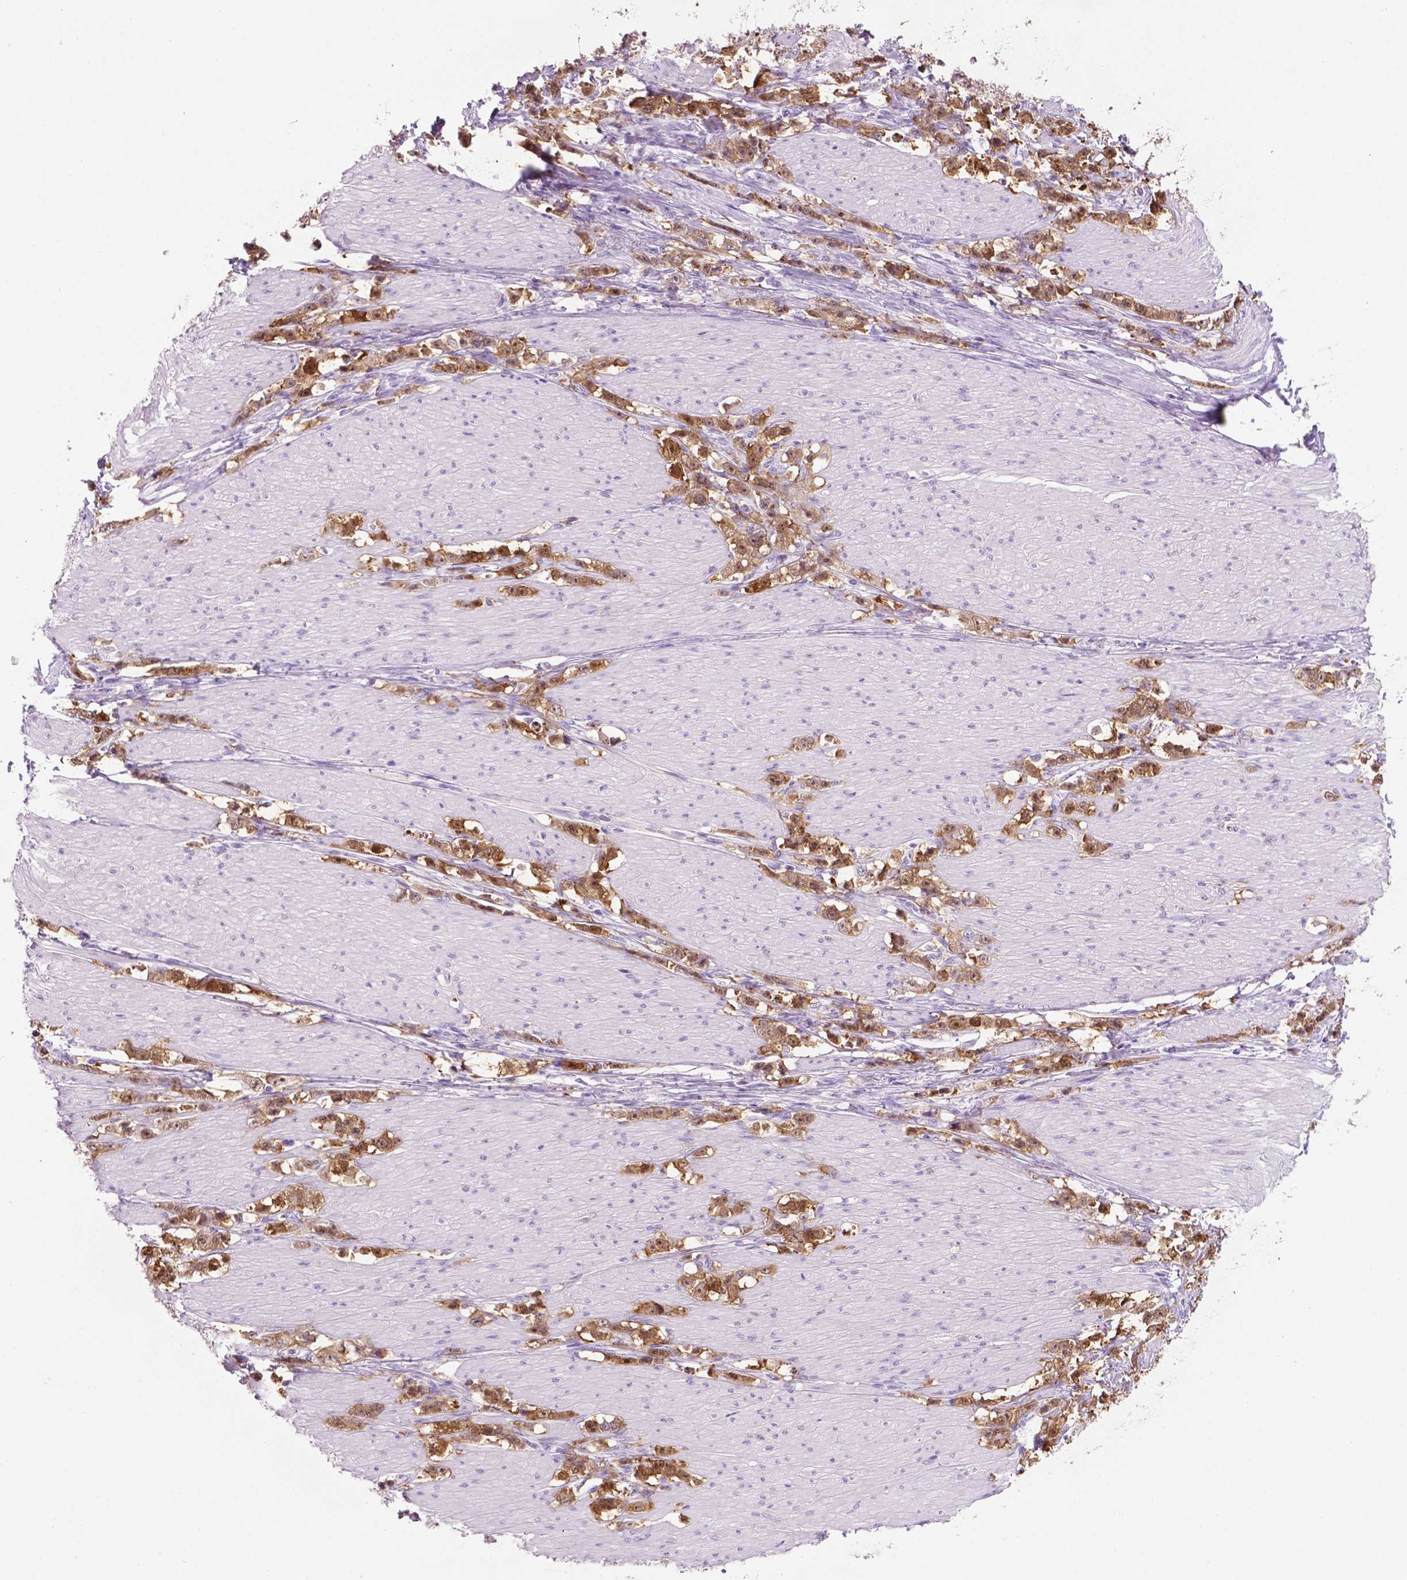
{"staining": {"intensity": "moderate", "quantity": ">75%", "location": "cytoplasmic/membranous,nuclear"}, "tissue": "stomach cancer", "cell_type": "Tumor cells", "image_type": "cancer", "snomed": [{"axis": "morphology", "description": "Adenocarcinoma, NOS"}, {"axis": "topography", "description": "Stomach, lower"}], "caption": "Tumor cells demonstrate medium levels of moderate cytoplasmic/membranous and nuclear positivity in about >75% of cells in stomach cancer. The staining was performed using DAB to visualize the protein expression in brown, while the nuclei were stained in blue with hematoxylin (Magnification: 20x).", "gene": "PHGR1", "patient": {"sex": "male", "age": 88}}